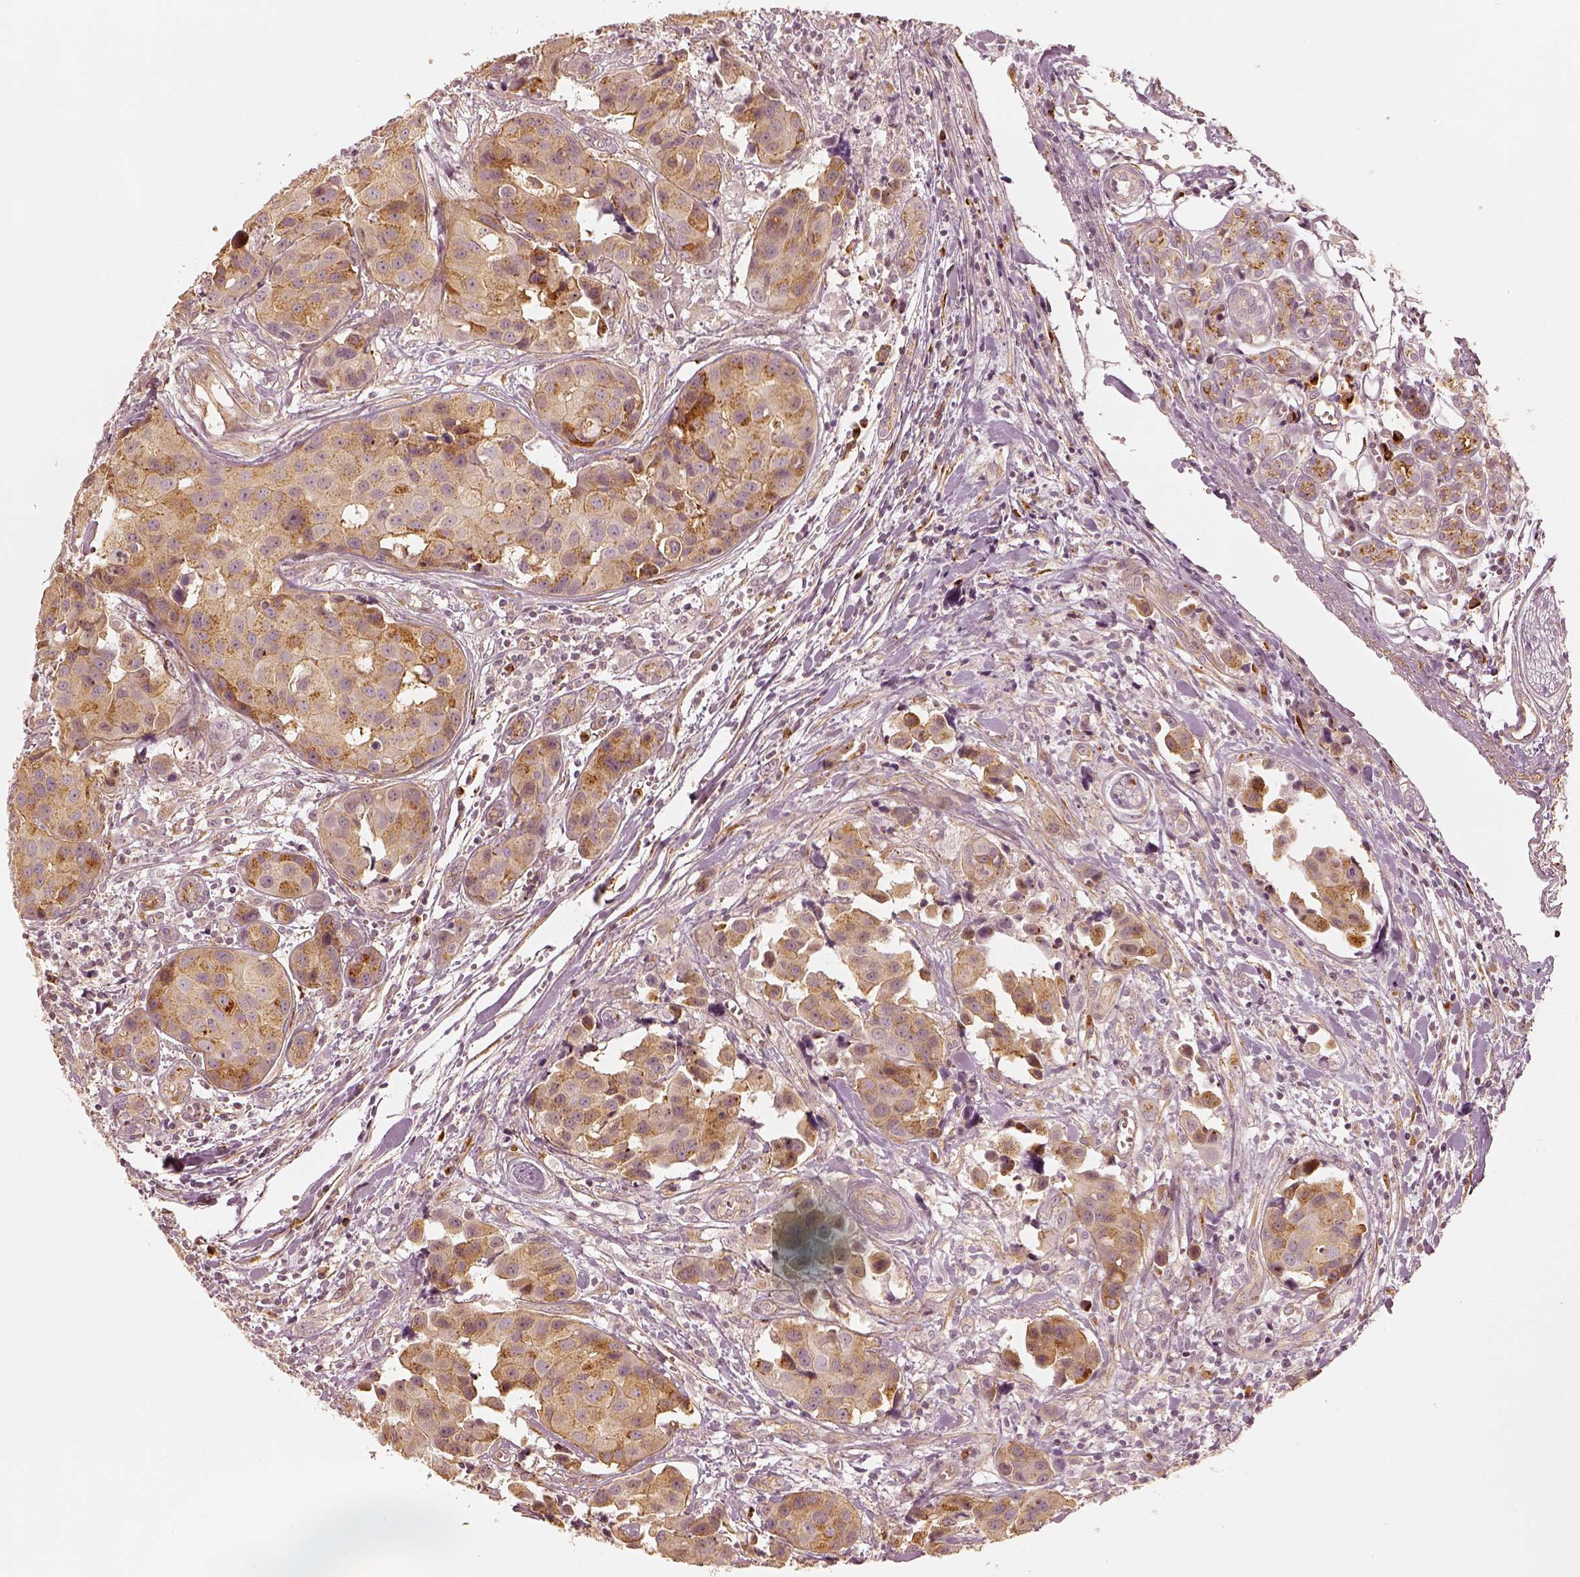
{"staining": {"intensity": "moderate", "quantity": ">75%", "location": "cytoplasmic/membranous"}, "tissue": "head and neck cancer", "cell_type": "Tumor cells", "image_type": "cancer", "snomed": [{"axis": "morphology", "description": "Adenocarcinoma, NOS"}, {"axis": "topography", "description": "Head-Neck"}], "caption": "Immunohistochemistry (IHC) (DAB) staining of head and neck adenocarcinoma exhibits moderate cytoplasmic/membranous protein positivity in about >75% of tumor cells. The staining is performed using DAB brown chromogen to label protein expression. The nuclei are counter-stained blue using hematoxylin.", "gene": "GORASP2", "patient": {"sex": "male", "age": 76}}